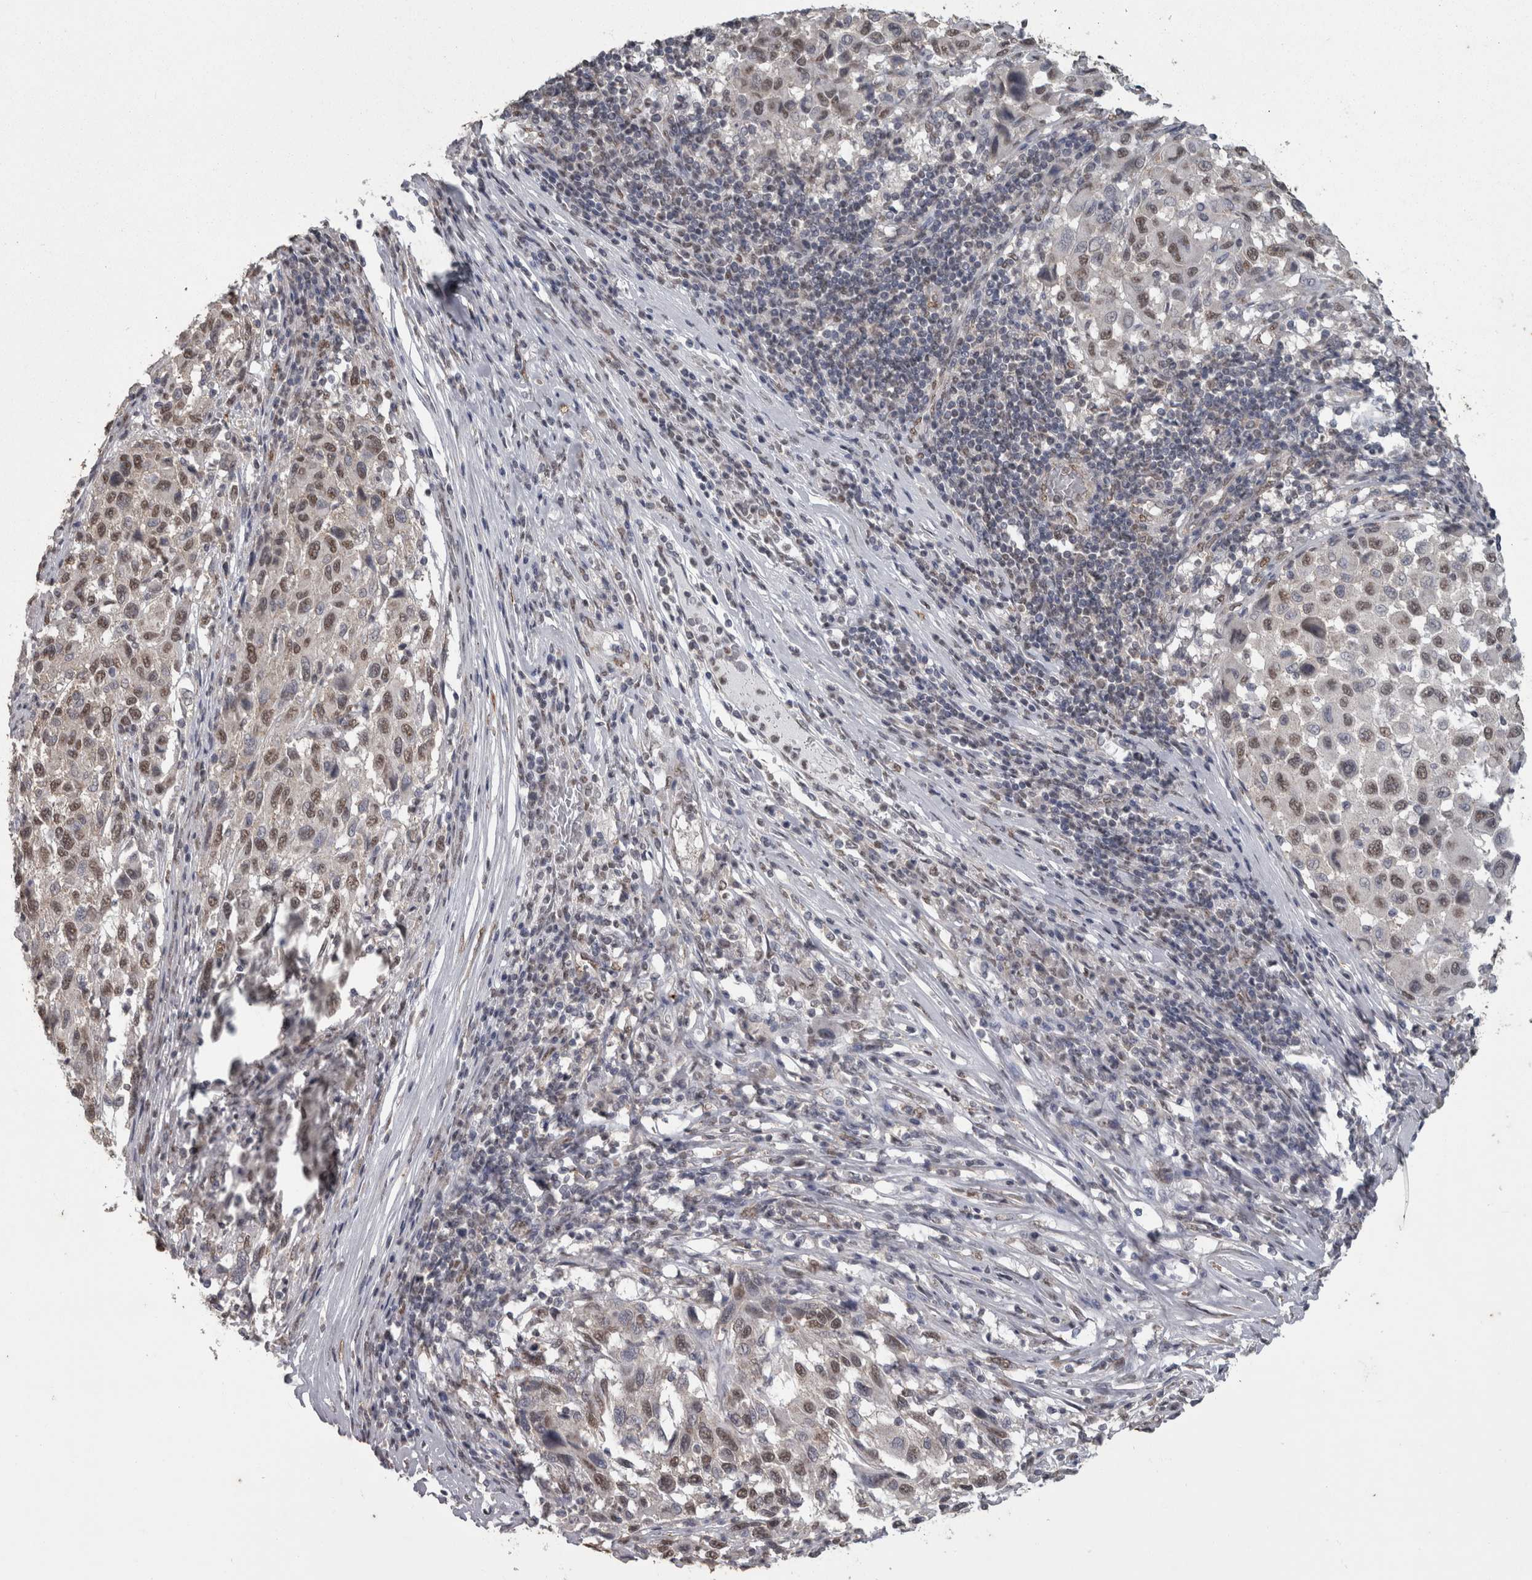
{"staining": {"intensity": "weak", "quantity": ">75%", "location": "nuclear"}, "tissue": "melanoma", "cell_type": "Tumor cells", "image_type": "cancer", "snomed": [{"axis": "morphology", "description": "Malignant melanoma, Metastatic site"}, {"axis": "topography", "description": "Lymph node"}], "caption": "This histopathology image shows immunohistochemistry (IHC) staining of human malignant melanoma (metastatic site), with low weak nuclear staining in approximately >75% of tumor cells.", "gene": "SMAD7", "patient": {"sex": "male", "age": 61}}